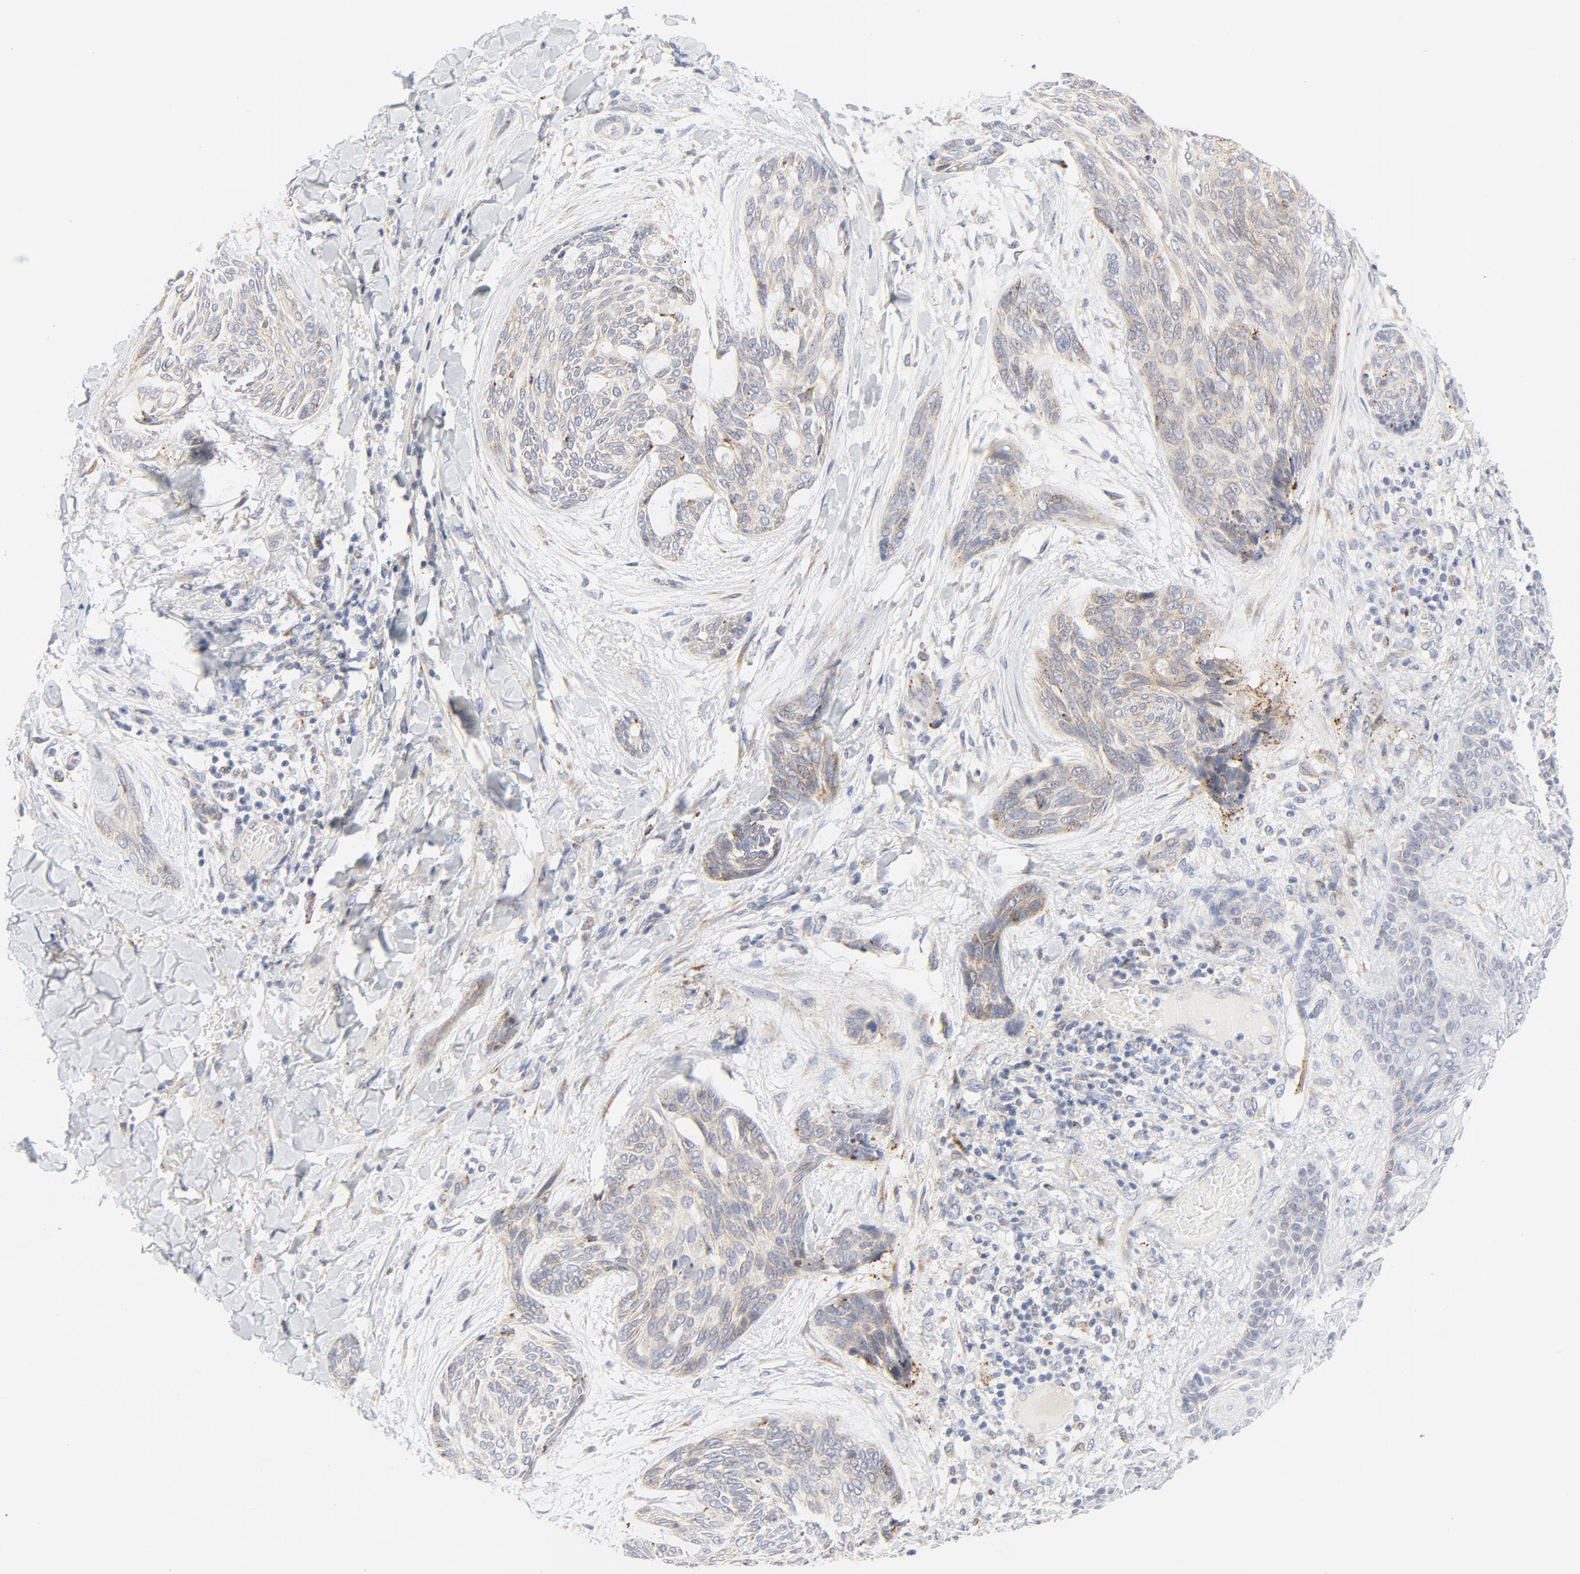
{"staining": {"intensity": "moderate", "quantity": ">75%", "location": "cytoplasmic/membranous"}, "tissue": "skin cancer", "cell_type": "Tumor cells", "image_type": "cancer", "snomed": [{"axis": "morphology", "description": "Normal tissue, NOS"}, {"axis": "morphology", "description": "Basal cell carcinoma"}, {"axis": "topography", "description": "Skin"}], "caption": "Basal cell carcinoma (skin) stained with IHC shows moderate cytoplasmic/membranous positivity in approximately >75% of tumor cells.", "gene": "LRP6", "patient": {"sex": "female", "age": 71}}